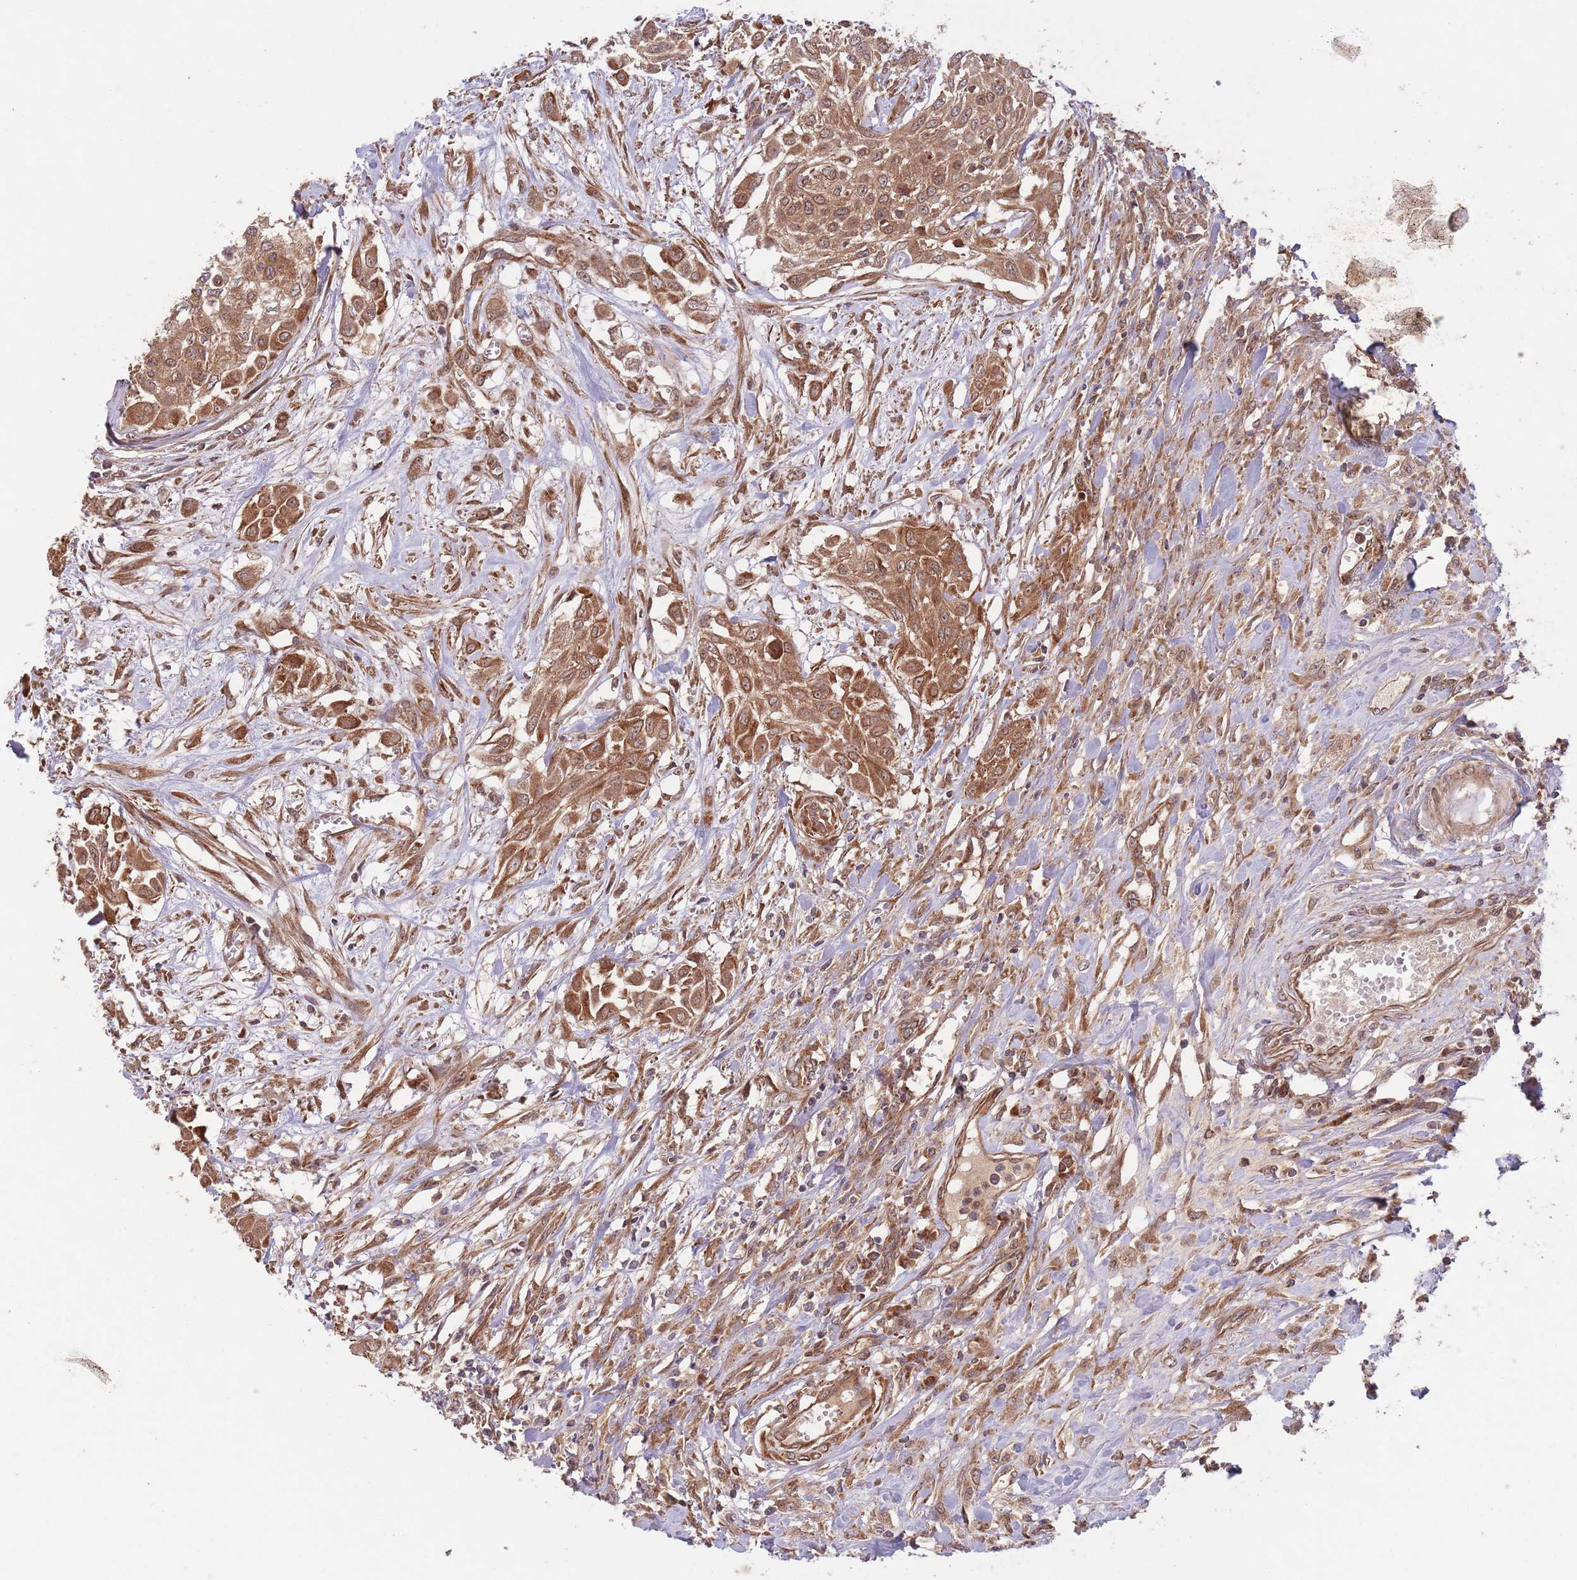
{"staining": {"intensity": "strong", "quantity": ">75%", "location": "cytoplasmic/membranous"}, "tissue": "urothelial cancer", "cell_type": "Tumor cells", "image_type": "cancer", "snomed": [{"axis": "morphology", "description": "Urothelial carcinoma, High grade"}, {"axis": "topography", "description": "Urinary bladder"}], "caption": "Urothelial cancer stained with a protein marker demonstrates strong staining in tumor cells.", "gene": "MFNG", "patient": {"sex": "male", "age": 57}}